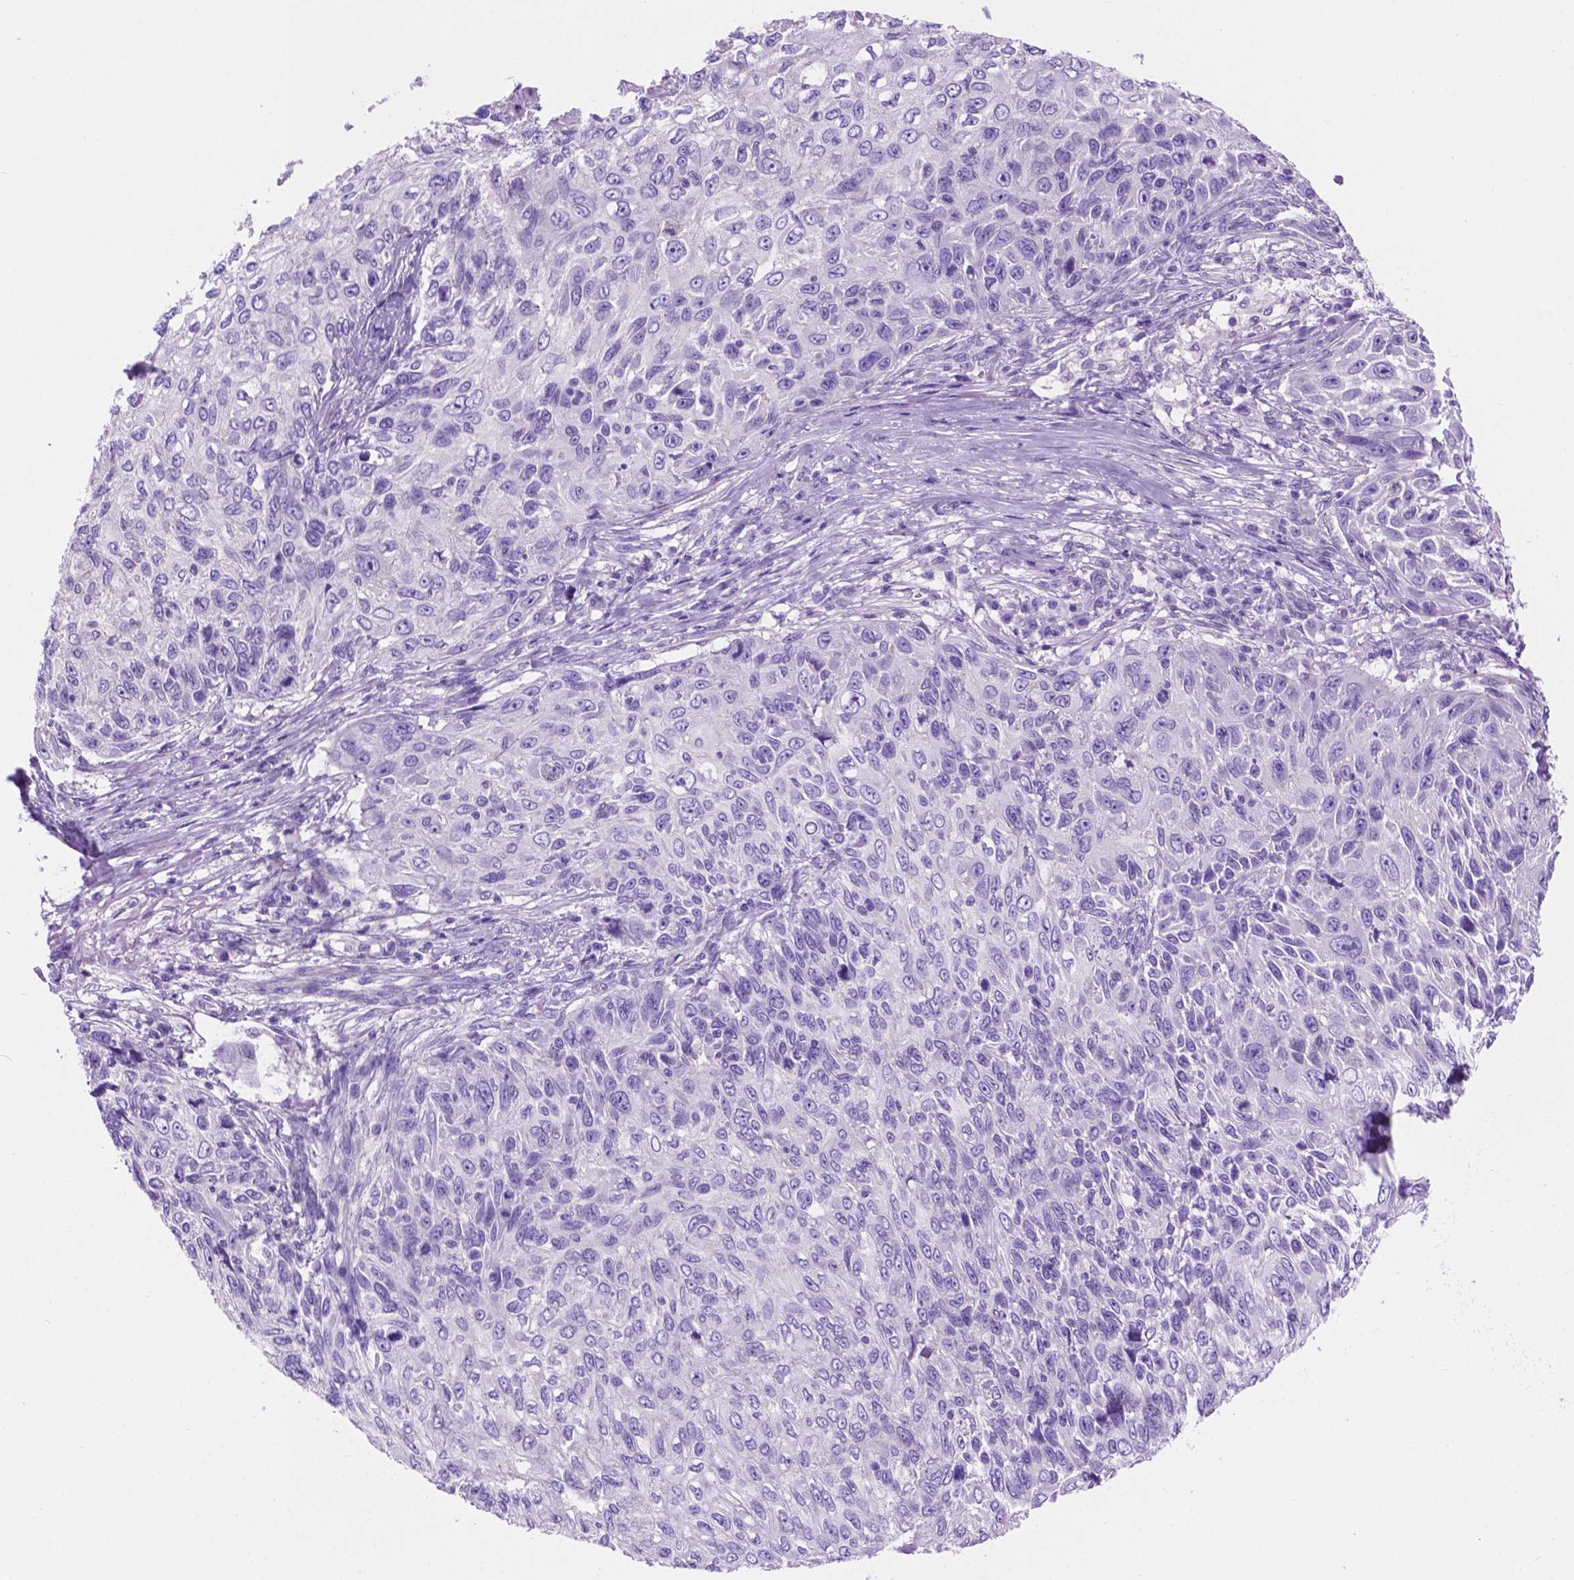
{"staining": {"intensity": "negative", "quantity": "none", "location": "none"}, "tissue": "skin cancer", "cell_type": "Tumor cells", "image_type": "cancer", "snomed": [{"axis": "morphology", "description": "Squamous cell carcinoma, NOS"}, {"axis": "topography", "description": "Skin"}], "caption": "An IHC histopathology image of skin squamous cell carcinoma is shown. There is no staining in tumor cells of skin squamous cell carcinoma. The staining was performed using DAB (3,3'-diaminobenzidine) to visualize the protein expression in brown, while the nuclei were stained in blue with hematoxylin (Magnification: 20x).", "gene": "IGFN1", "patient": {"sex": "male", "age": 92}}